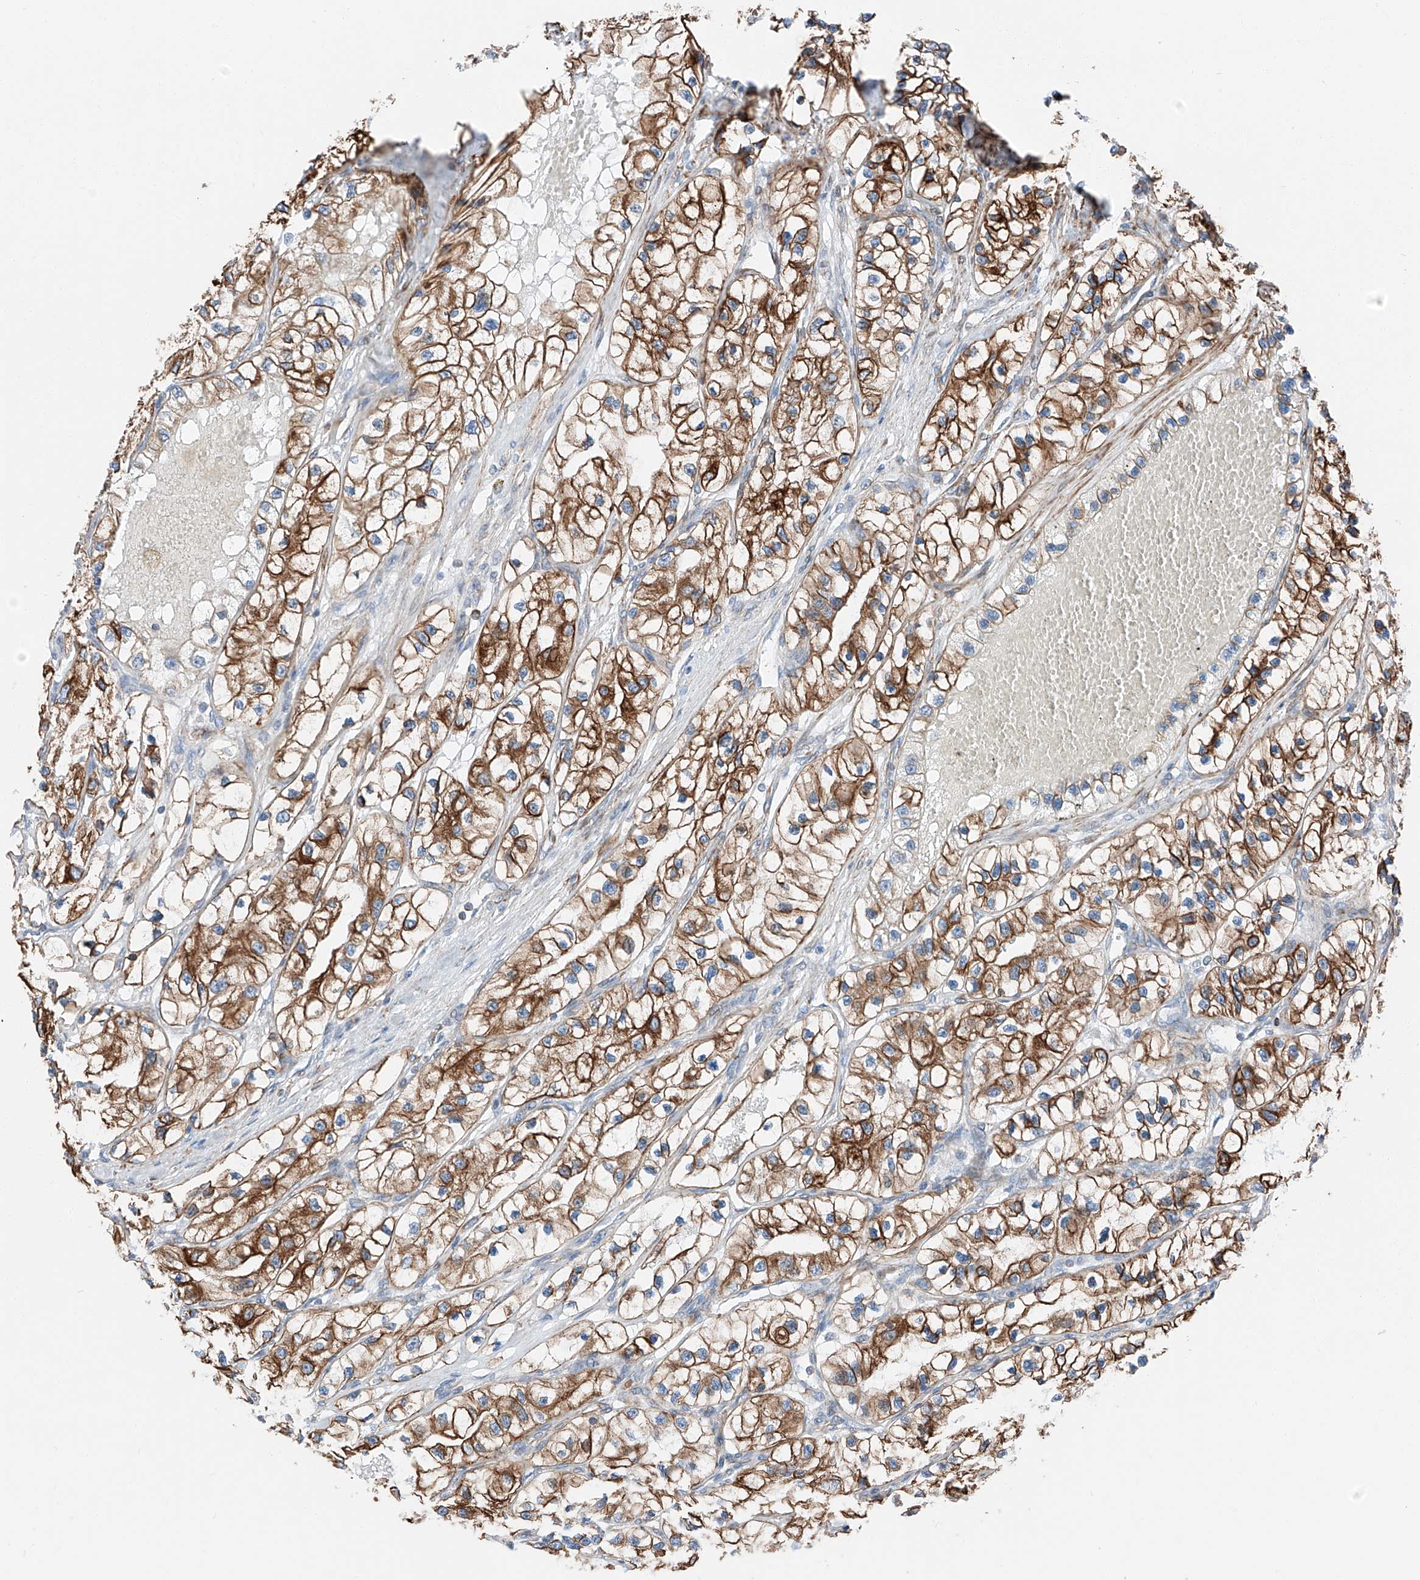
{"staining": {"intensity": "moderate", "quantity": ">75%", "location": "cytoplasmic/membranous"}, "tissue": "renal cancer", "cell_type": "Tumor cells", "image_type": "cancer", "snomed": [{"axis": "morphology", "description": "Adenocarcinoma, NOS"}, {"axis": "topography", "description": "Kidney"}], "caption": "Protein staining exhibits moderate cytoplasmic/membranous positivity in about >75% of tumor cells in renal adenocarcinoma.", "gene": "ZNF804A", "patient": {"sex": "female", "age": 57}}